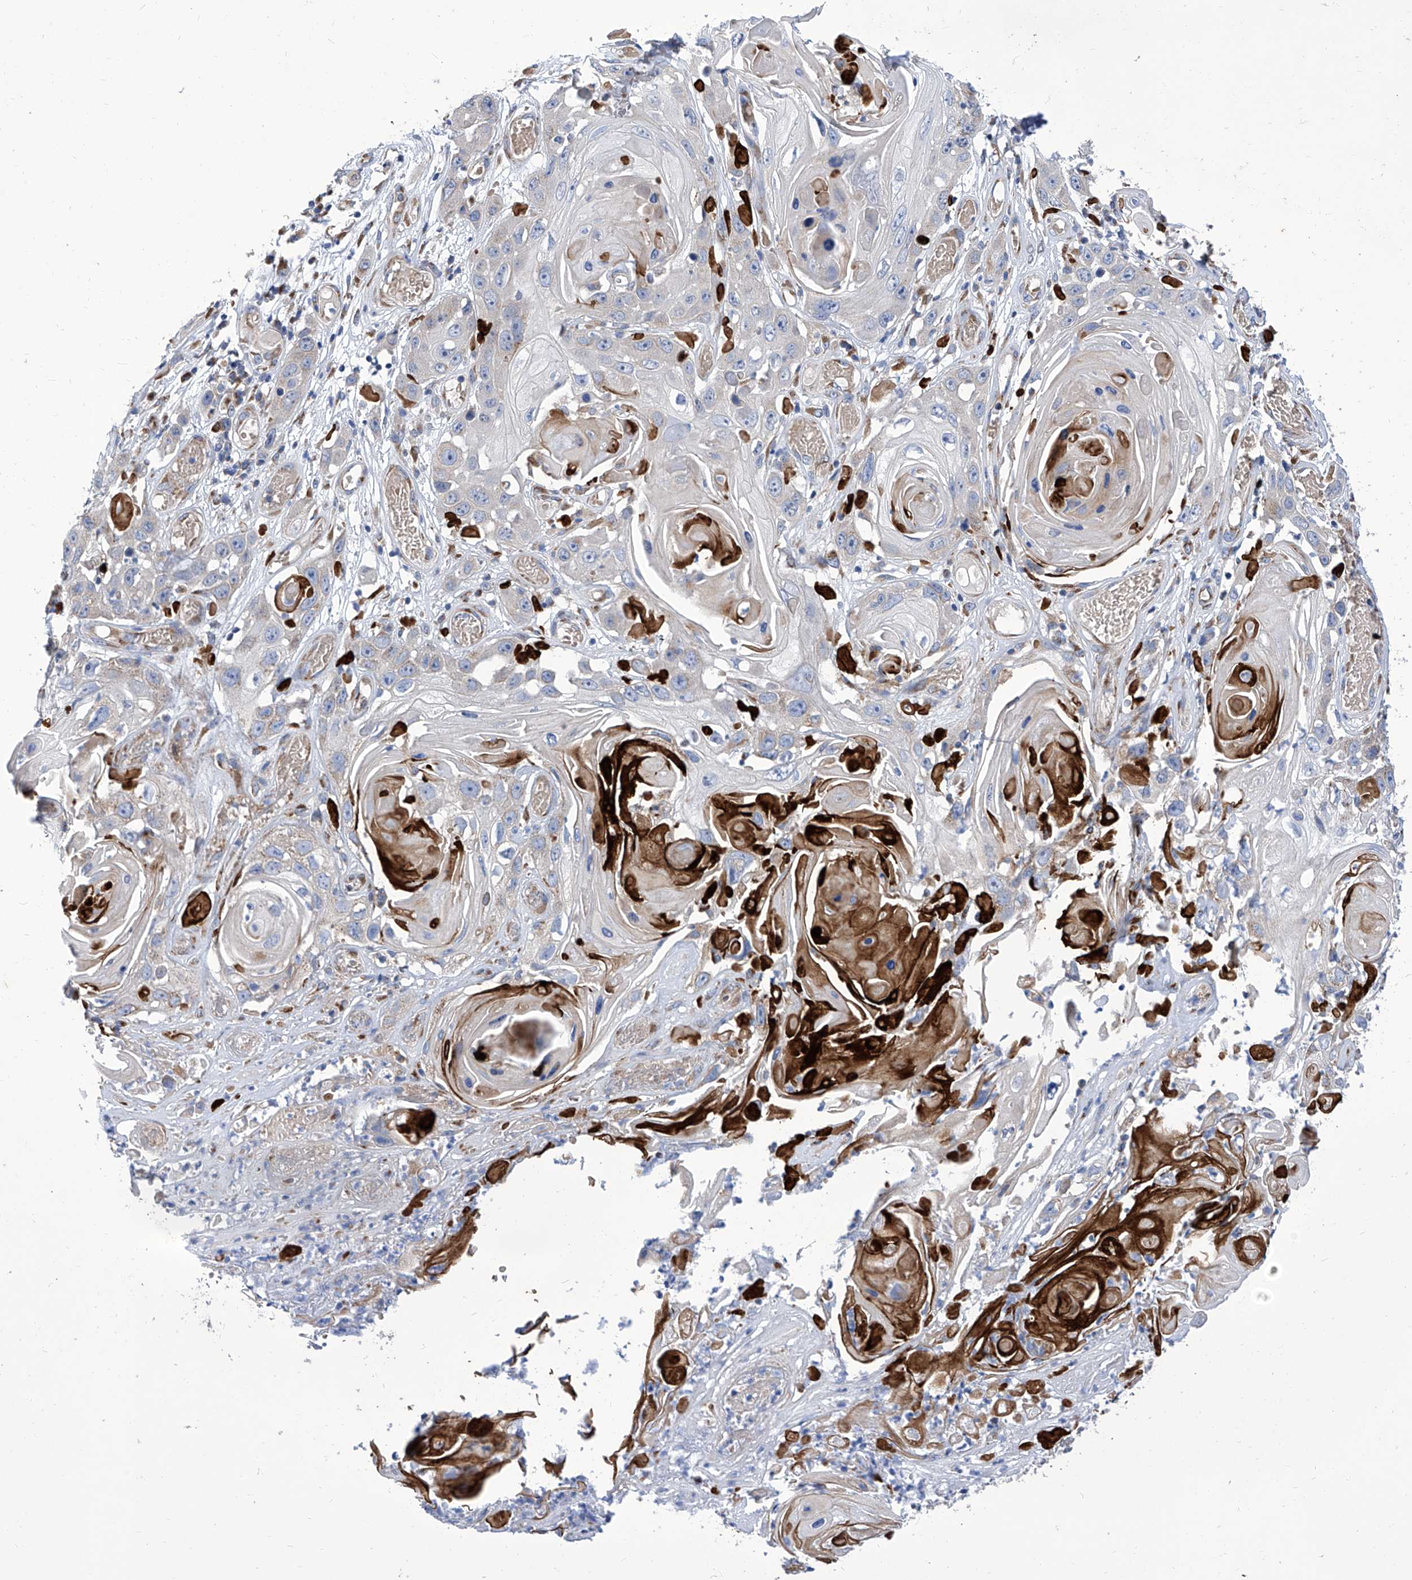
{"staining": {"intensity": "negative", "quantity": "none", "location": "none"}, "tissue": "skin cancer", "cell_type": "Tumor cells", "image_type": "cancer", "snomed": [{"axis": "morphology", "description": "Squamous cell carcinoma, NOS"}, {"axis": "topography", "description": "Skin"}], "caption": "Human skin cancer stained for a protein using immunohistochemistry demonstrates no expression in tumor cells.", "gene": "TJAP1", "patient": {"sex": "male", "age": 55}}